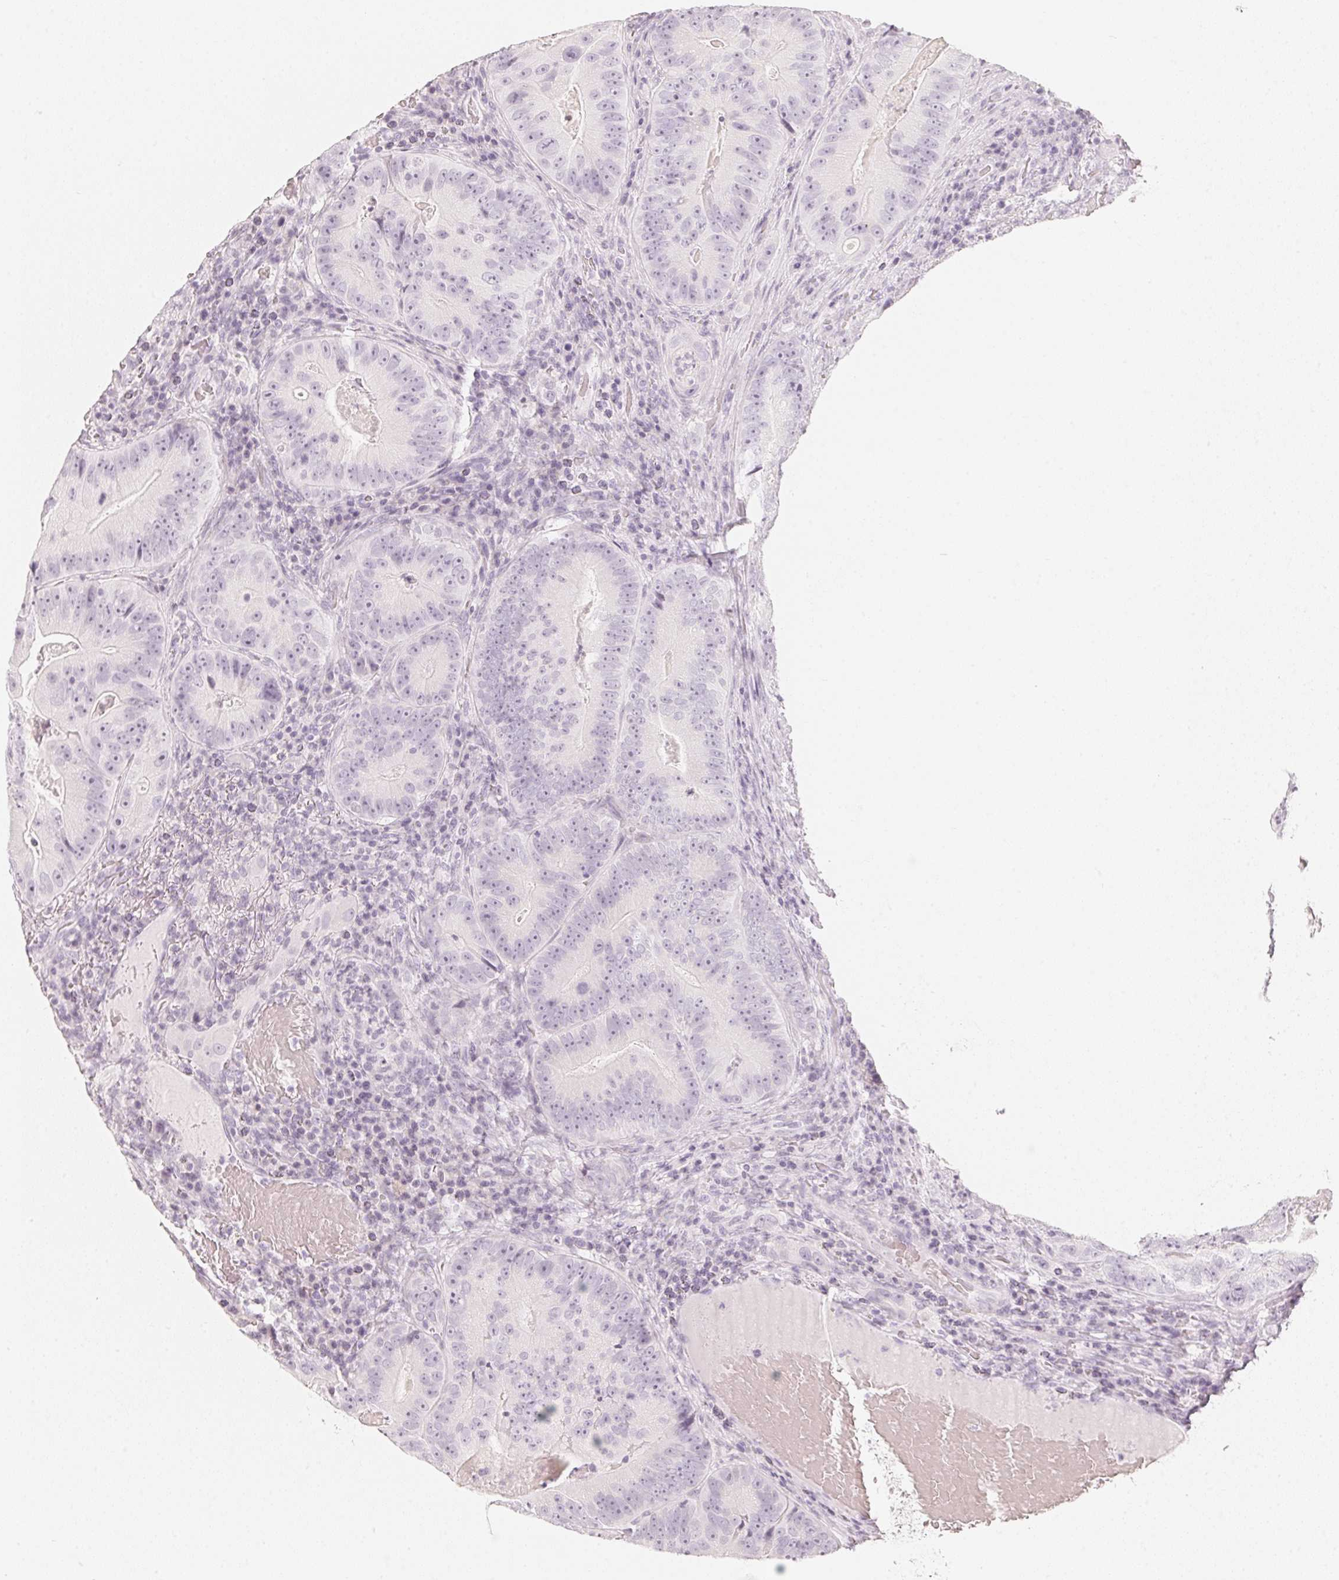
{"staining": {"intensity": "negative", "quantity": "none", "location": "none"}, "tissue": "colorectal cancer", "cell_type": "Tumor cells", "image_type": "cancer", "snomed": [{"axis": "morphology", "description": "Adenocarcinoma, NOS"}, {"axis": "topography", "description": "Colon"}], "caption": "Immunohistochemistry (IHC) image of neoplastic tissue: human adenocarcinoma (colorectal) stained with DAB shows no significant protein expression in tumor cells.", "gene": "SLC22A8", "patient": {"sex": "female", "age": 86}}